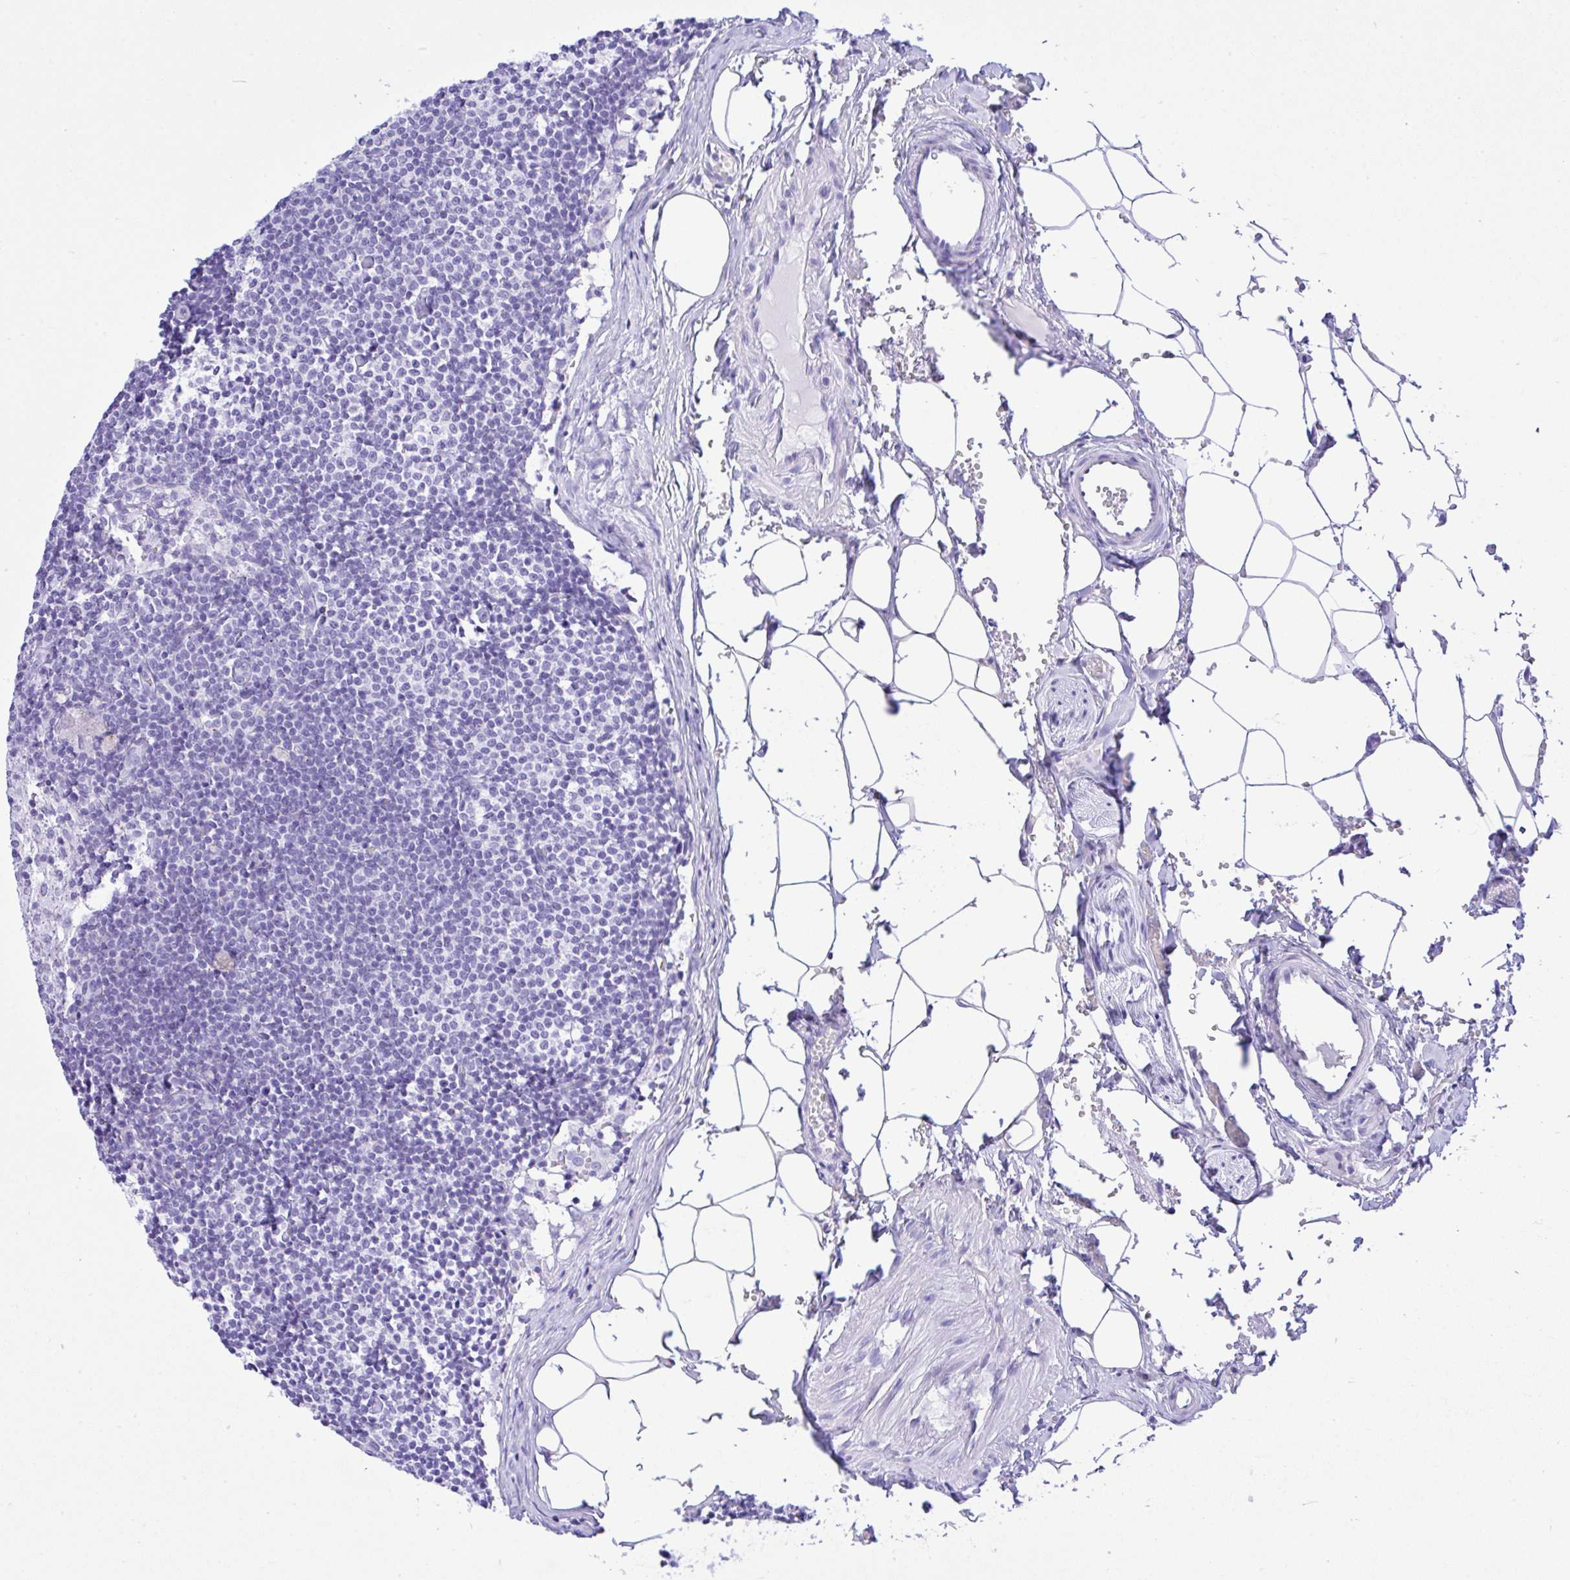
{"staining": {"intensity": "negative", "quantity": "none", "location": "none"}, "tissue": "lymph node", "cell_type": "Germinal center cells", "image_type": "normal", "snomed": [{"axis": "morphology", "description": "Normal tissue, NOS"}, {"axis": "topography", "description": "Lymph node"}], "caption": "This is an immunohistochemistry (IHC) micrograph of unremarkable lymph node. There is no staining in germinal center cells.", "gene": "SELENOV", "patient": {"sex": "male", "age": 49}}